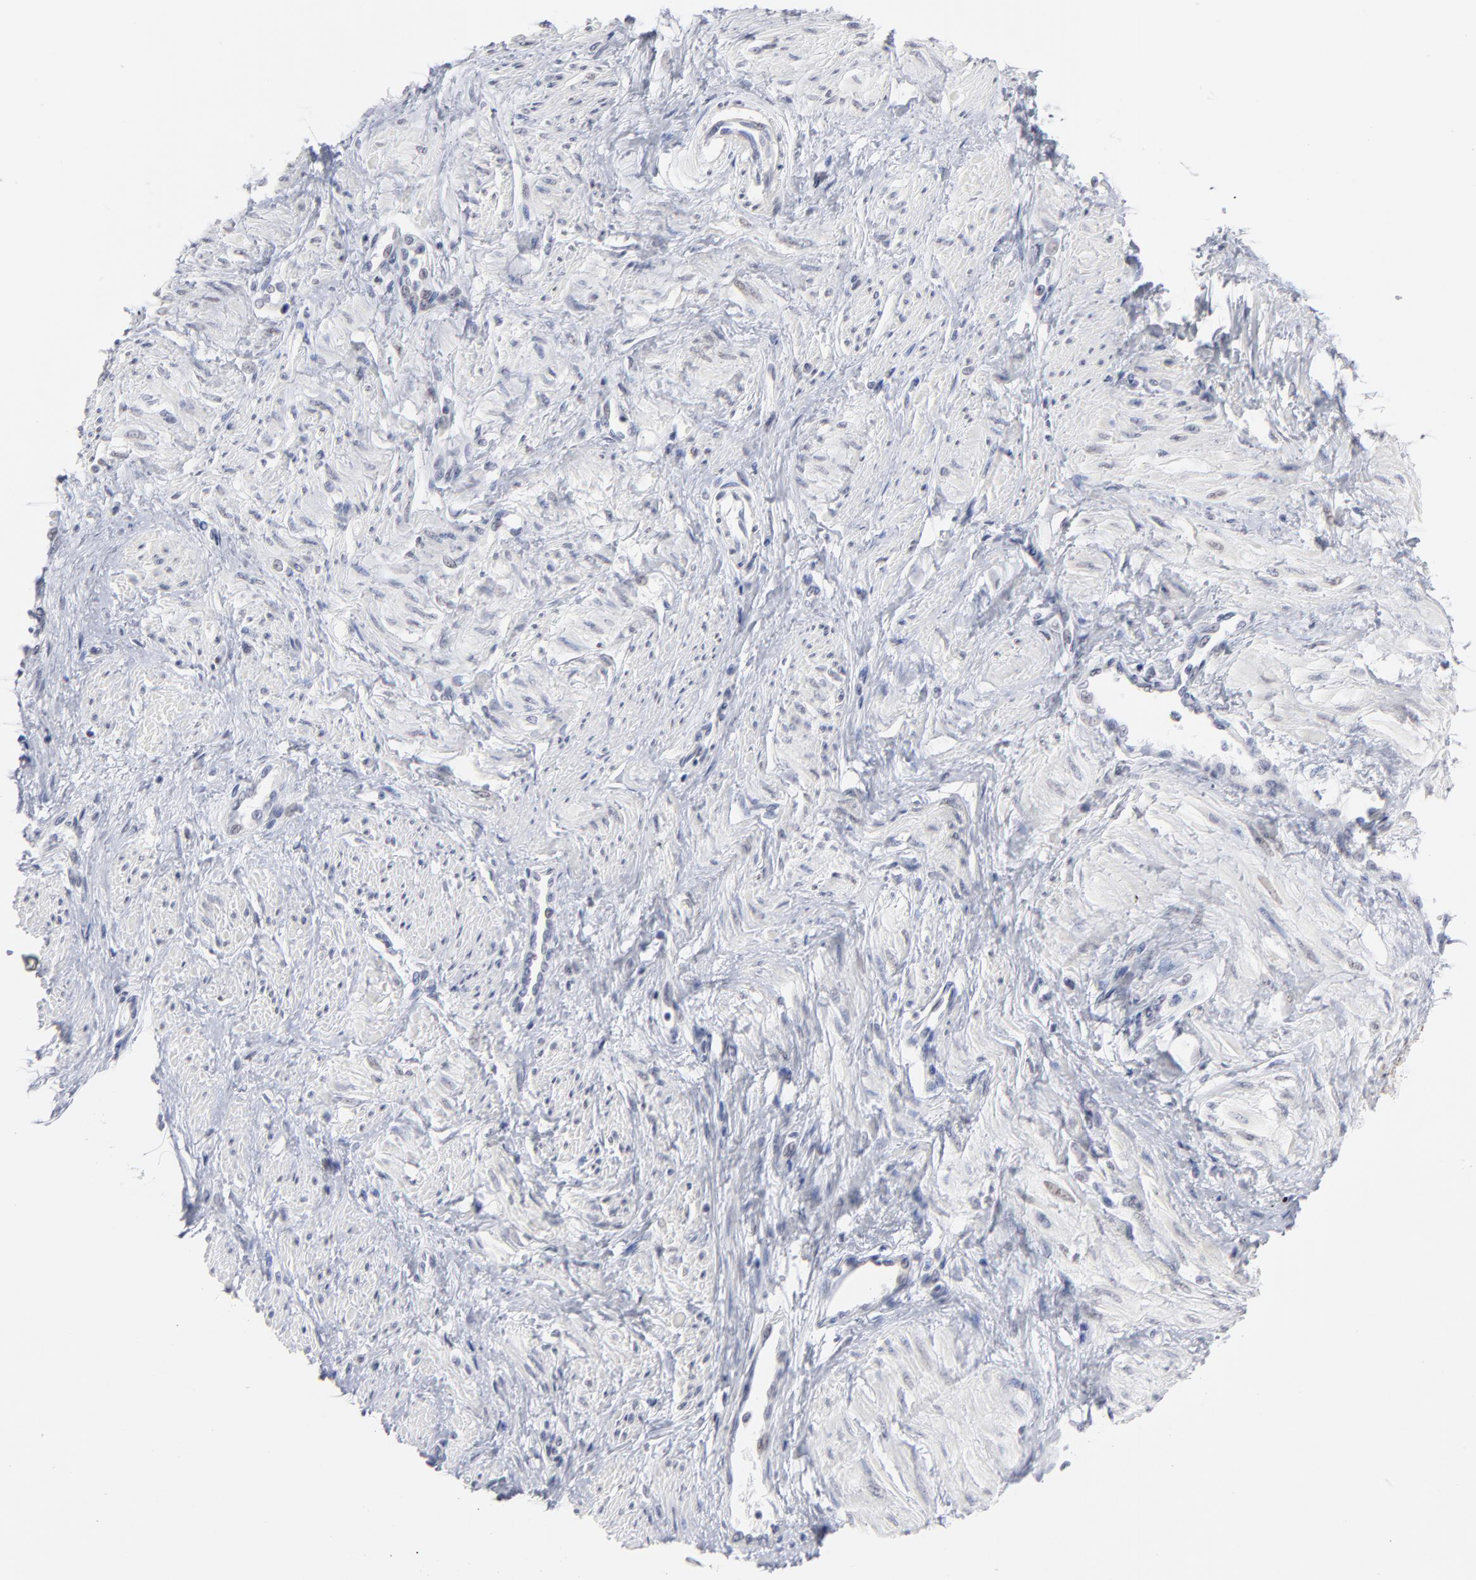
{"staining": {"intensity": "negative", "quantity": "none", "location": "none"}, "tissue": "smooth muscle", "cell_type": "Smooth muscle cells", "image_type": "normal", "snomed": [{"axis": "morphology", "description": "Normal tissue, NOS"}, {"axis": "topography", "description": "Smooth muscle"}, {"axis": "topography", "description": "Uterus"}], "caption": "Immunohistochemistry of unremarkable smooth muscle shows no positivity in smooth muscle cells. (Immunohistochemistry, brightfield microscopy, high magnification).", "gene": "CCR2", "patient": {"sex": "female", "age": 39}}